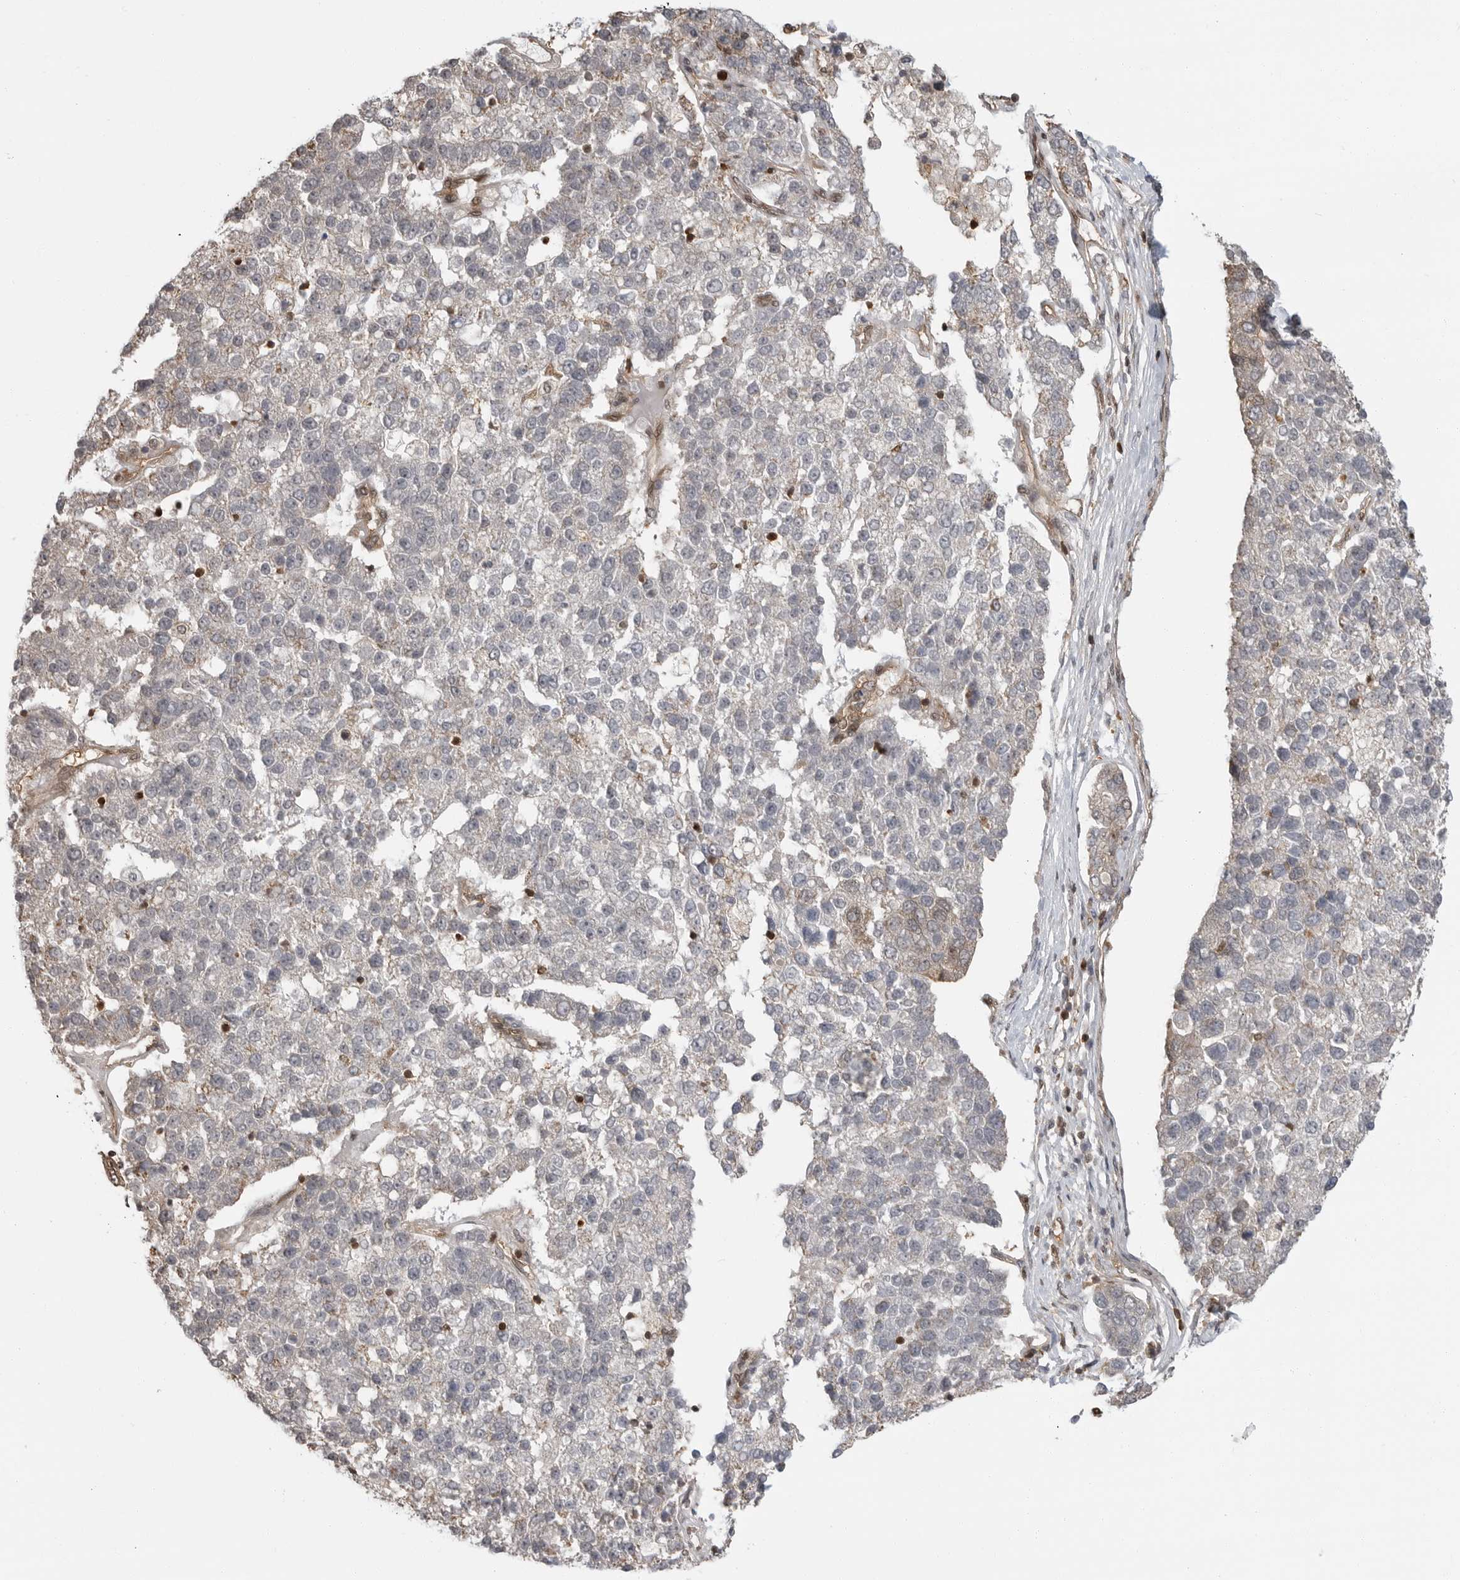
{"staining": {"intensity": "negative", "quantity": "none", "location": "none"}, "tissue": "pancreatic cancer", "cell_type": "Tumor cells", "image_type": "cancer", "snomed": [{"axis": "morphology", "description": "Adenocarcinoma, NOS"}, {"axis": "topography", "description": "Pancreas"}], "caption": "Pancreatic adenocarcinoma was stained to show a protein in brown. There is no significant positivity in tumor cells.", "gene": "SZRD1", "patient": {"sex": "female", "age": 61}}